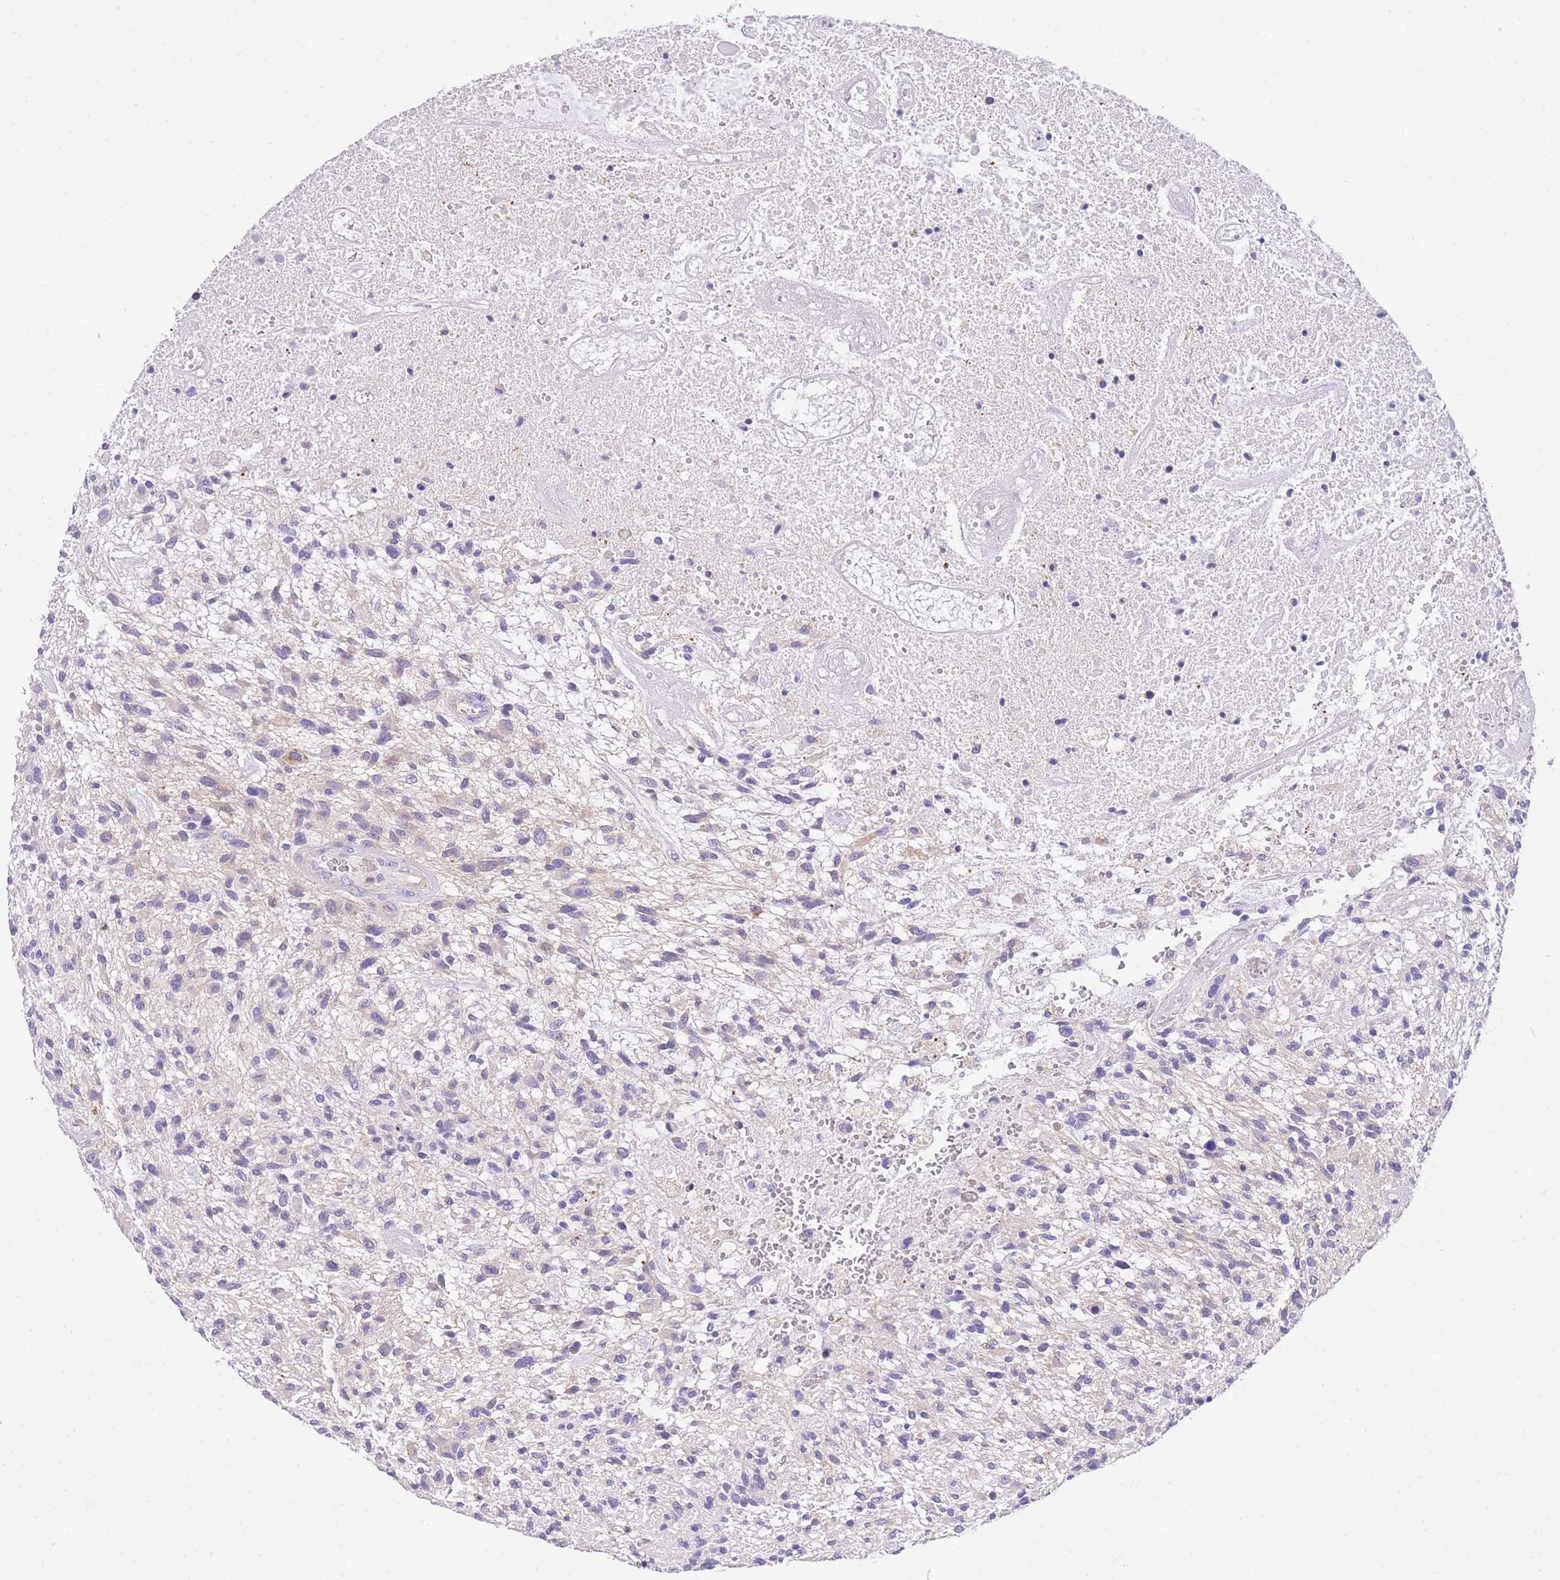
{"staining": {"intensity": "negative", "quantity": "none", "location": "none"}, "tissue": "glioma", "cell_type": "Tumor cells", "image_type": "cancer", "snomed": [{"axis": "morphology", "description": "Glioma, malignant, High grade"}, {"axis": "topography", "description": "Brain"}], "caption": "An IHC histopathology image of glioma is shown. There is no staining in tumor cells of glioma.", "gene": "EPN2", "patient": {"sex": "male", "age": 47}}